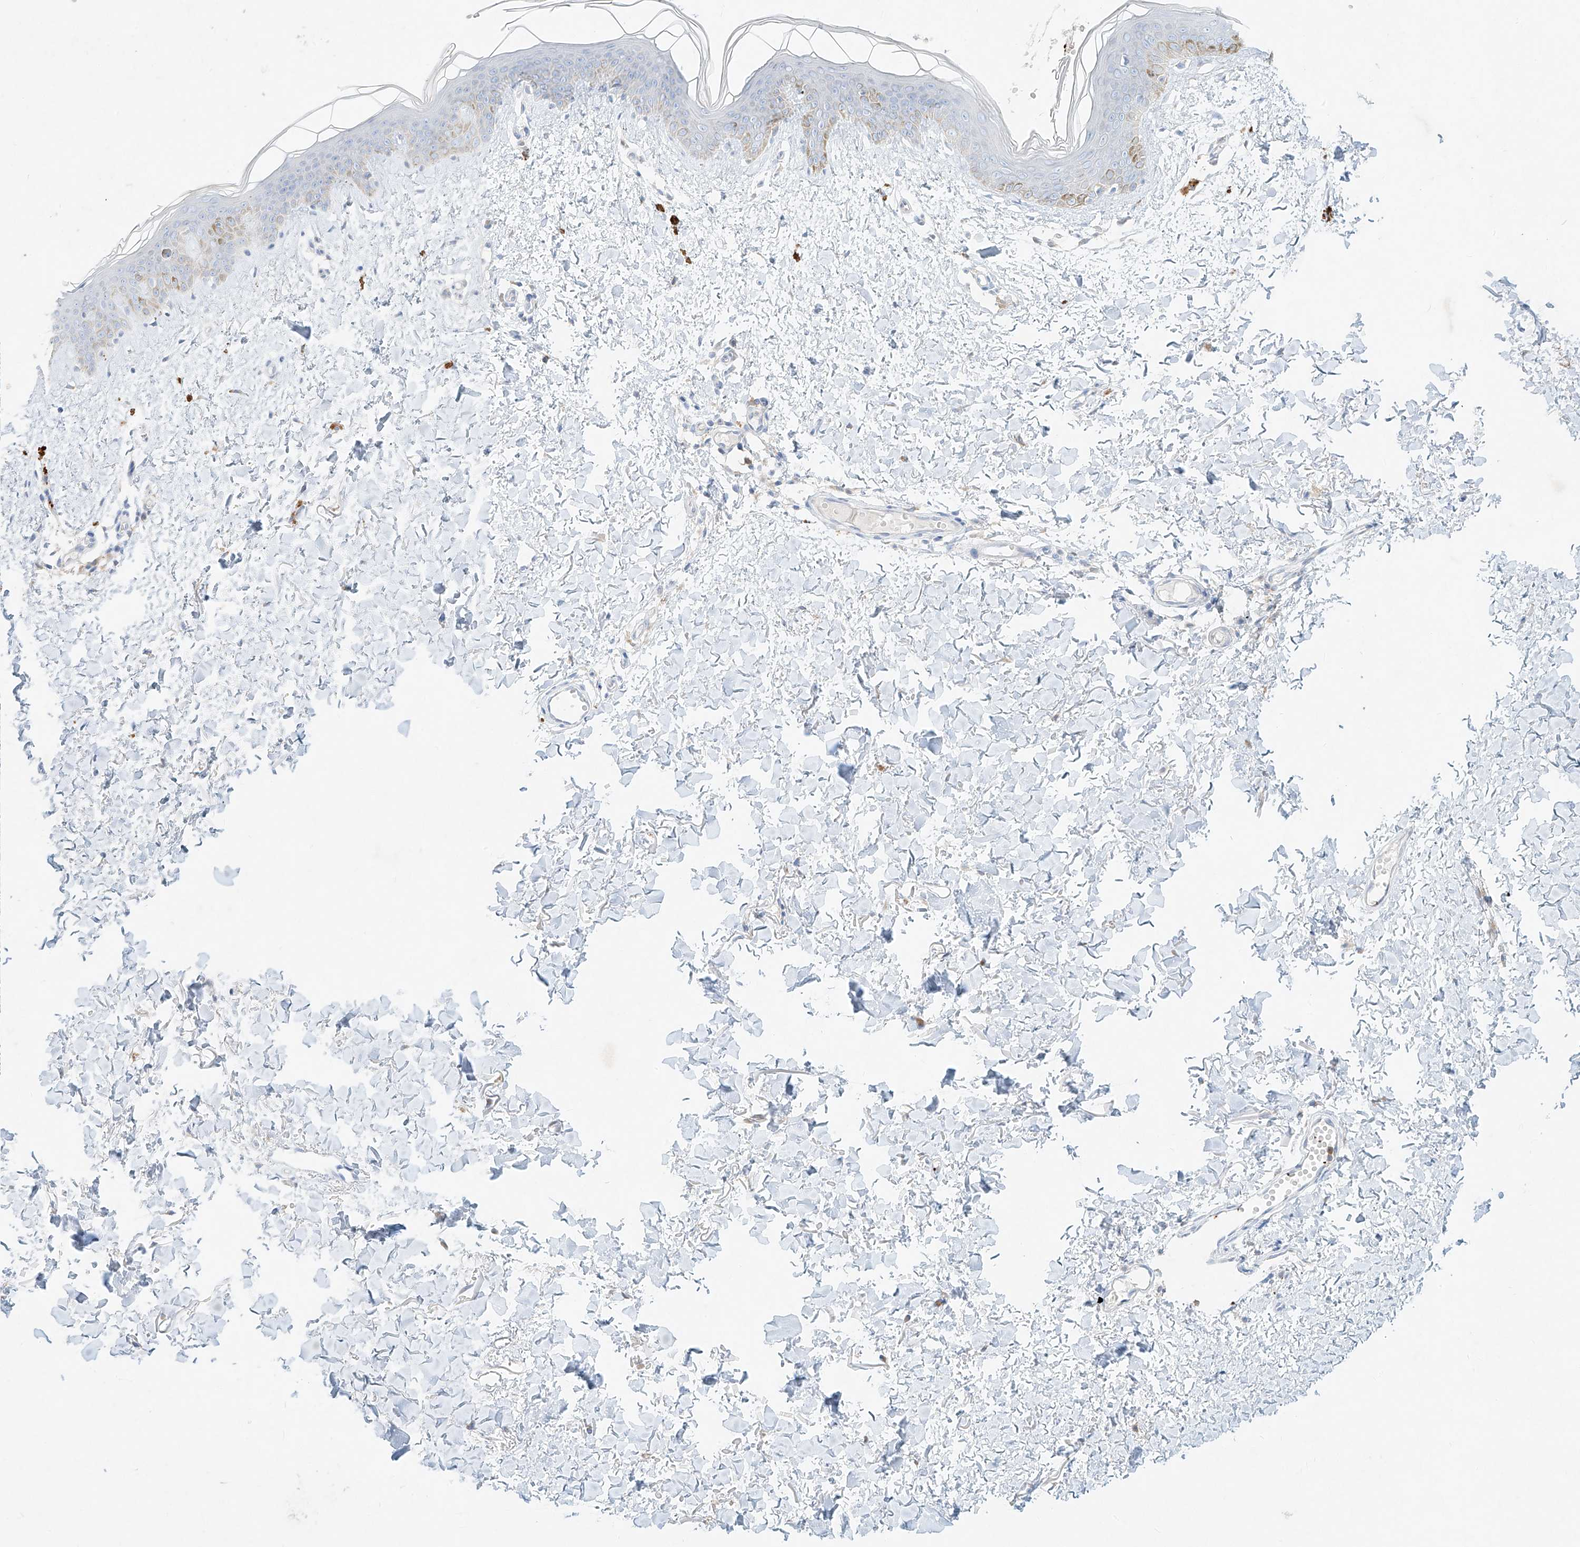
{"staining": {"intensity": "negative", "quantity": "none", "location": "none"}, "tissue": "skin", "cell_type": "Fibroblasts", "image_type": "normal", "snomed": [{"axis": "morphology", "description": "Normal tissue, NOS"}, {"axis": "topography", "description": "Skin"}], "caption": "Immunohistochemistry image of benign skin: human skin stained with DAB demonstrates no significant protein positivity in fibroblasts. (DAB (3,3'-diaminobenzidine) immunohistochemistry visualized using brightfield microscopy, high magnification).", "gene": "PLEK", "patient": {"sex": "female", "age": 46}}